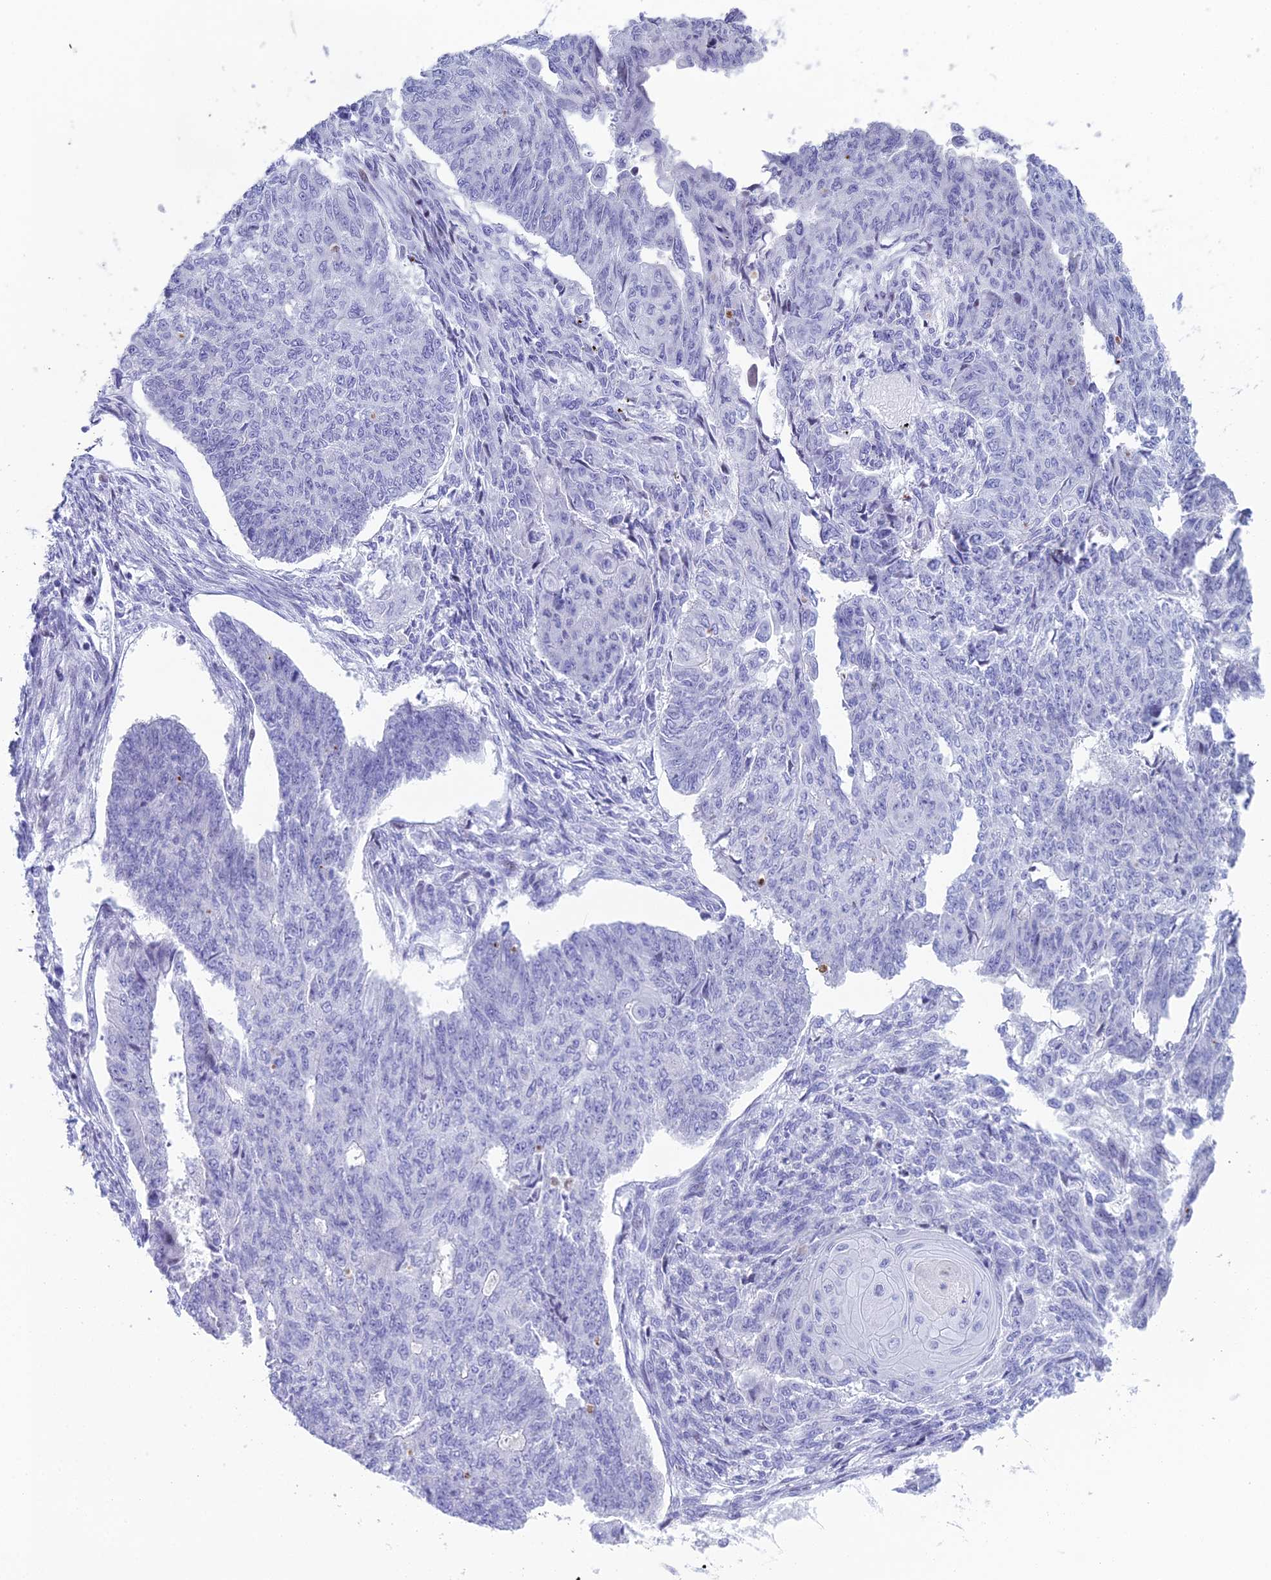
{"staining": {"intensity": "negative", "quantity": "none", "location": "none"}, "tissue": "endometrial cancer", "cell_type": "Tumor cells", "image_type": "cancer", "snomed": [{"axis": "morphology", "description": "Adenocarcinoma, NOS"}, {"axis": "topography", "description": "Endometrium"}], "caption": "Immunohistochemical staining of adenocarcinoma (endometrial) exhibits no significant staining in tumor cells.", "gene": "CC2D2A", "patient": {"sex": "female", "age": 32}}